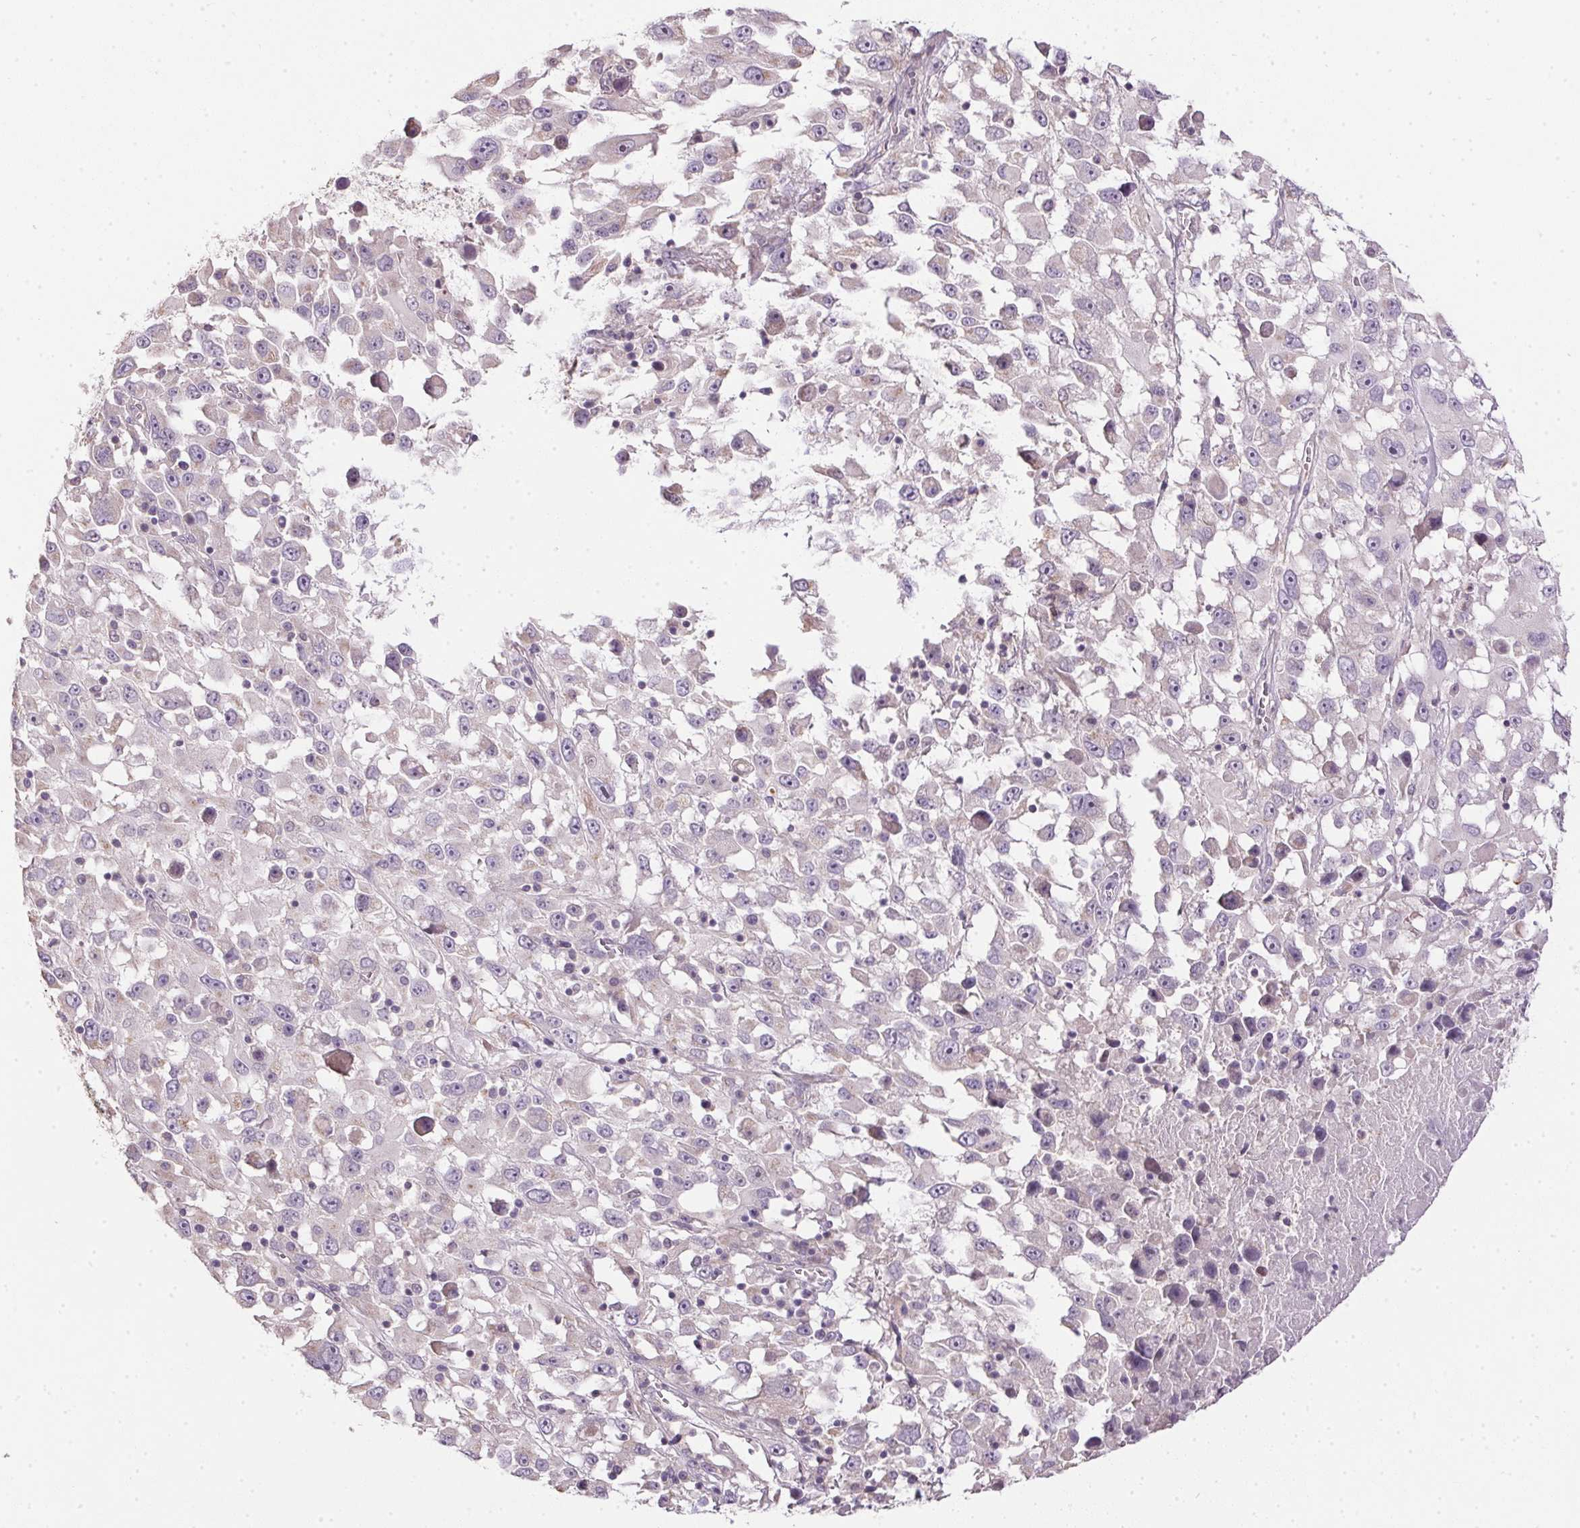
{"staining": {"intensity": "negative", "quantity": "none", "location": "none"}, "tissue": "melanoma", "cell_type": "Tumor cells", "image_type": "cancer", "snomed": [{"axis": "morphology", "description": "Malignant melanoma, Metastatic site"}, {"axis": "topography", "description": "Soft tissue"}], "caption": "This is an IHC micrograph of human malignant melanoma (metastatic site). There is no staining in tumor cells.", "gene": "SPACA9", "patient": {"sex": "male", "age": 50}}